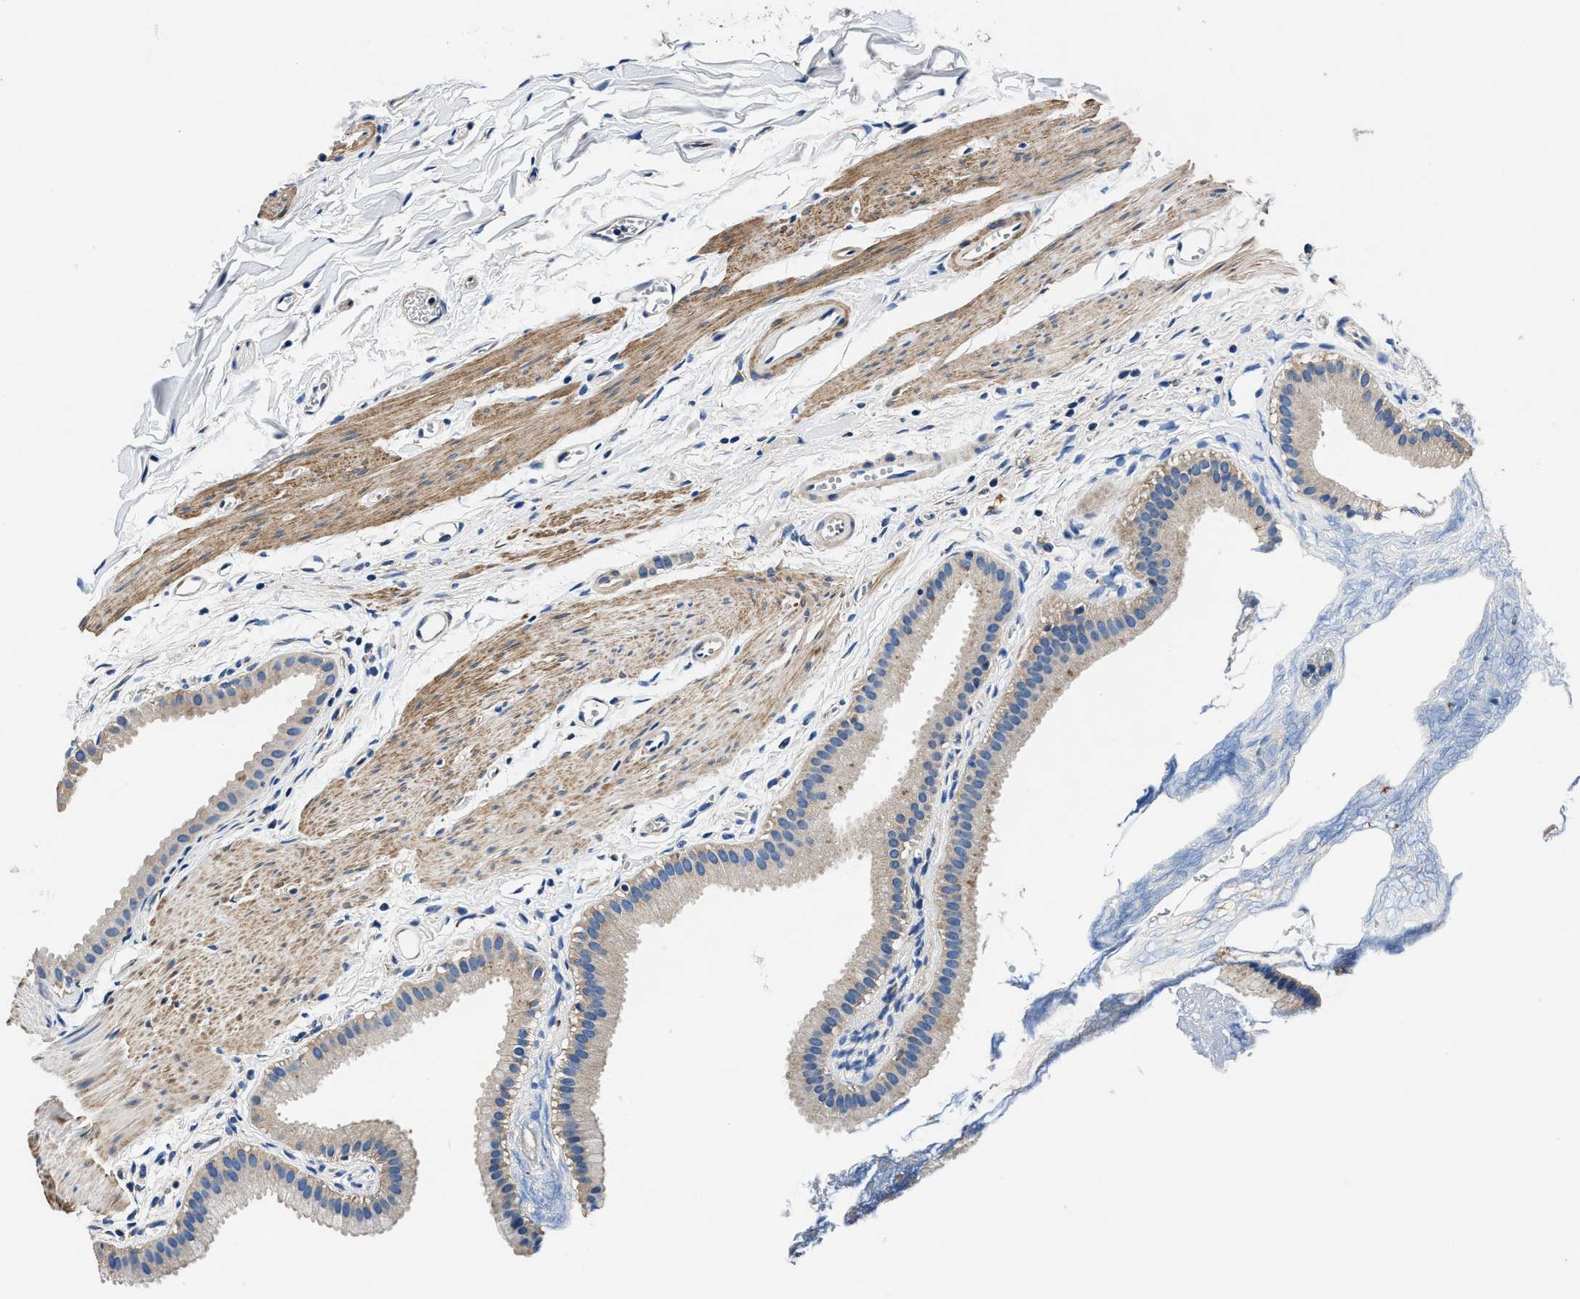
{"staining": {"intensity": "moderate", "quantity": "25%-75%", "location": "cytoplasmic/membranous"}, "tissue": "gallbladder", "cell_type": "Glandular cells", "image_type": "normal", "snomed": [{"axis": "morphology", "description": "Normal tissue, NOS"}, {"axis": "topography", "description": "Gallbladder"}], "caption": "Protein analysis of benign gallbladder shows moderate cytoplasmic/membranous staining in about 25%-75% of glandular cells.", "gene": "NEU1", "patient": {"sex": "female", "age": 64}}